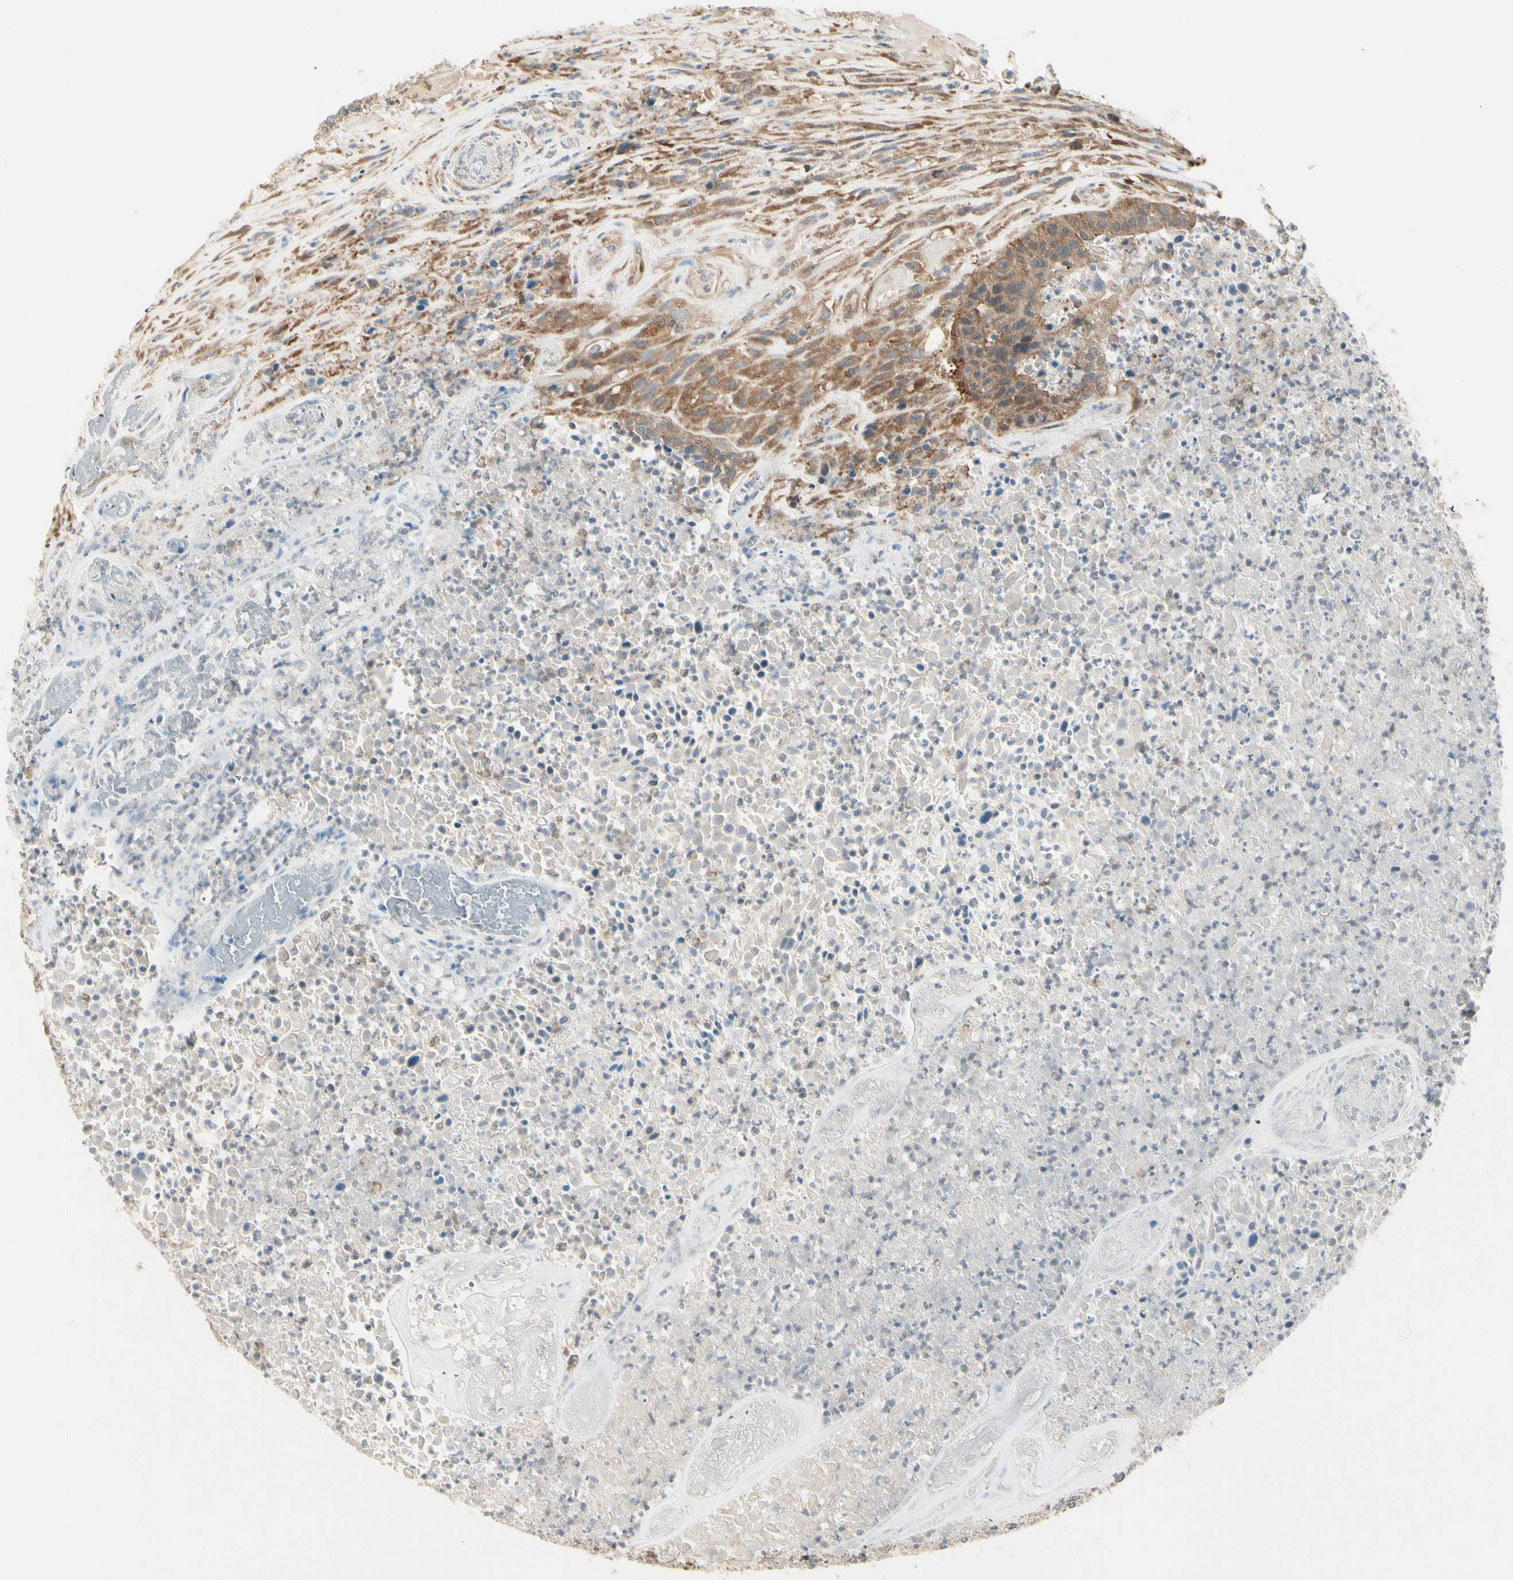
{"staining": {"intensity": "moderate", "quantity": ">75%", "location": "cytoplasmic/membranous"}, "tissue": "urothelial cancer", "cell_type": "Tumor cells", "image_type": "cancer", "snomed": [{"axis": "morphology", "description": "Urothelial carcinoma, High grade"}, {"axis": "topography", "description": "Urinary bladder"}], "caption": "Immunohistochemistry (DAB (3,3'-diaminobenzidine)) staining of human urothelial carcinoma (high-grade) exhibits moderate cytoplasmic/membranous protein positivity in about >75% of tumor cells. (DAB = brown stain, brightfield microscopy at high magnification).", "gene": "OXSR1", "patient": {"sex": "male", "age": 66}}